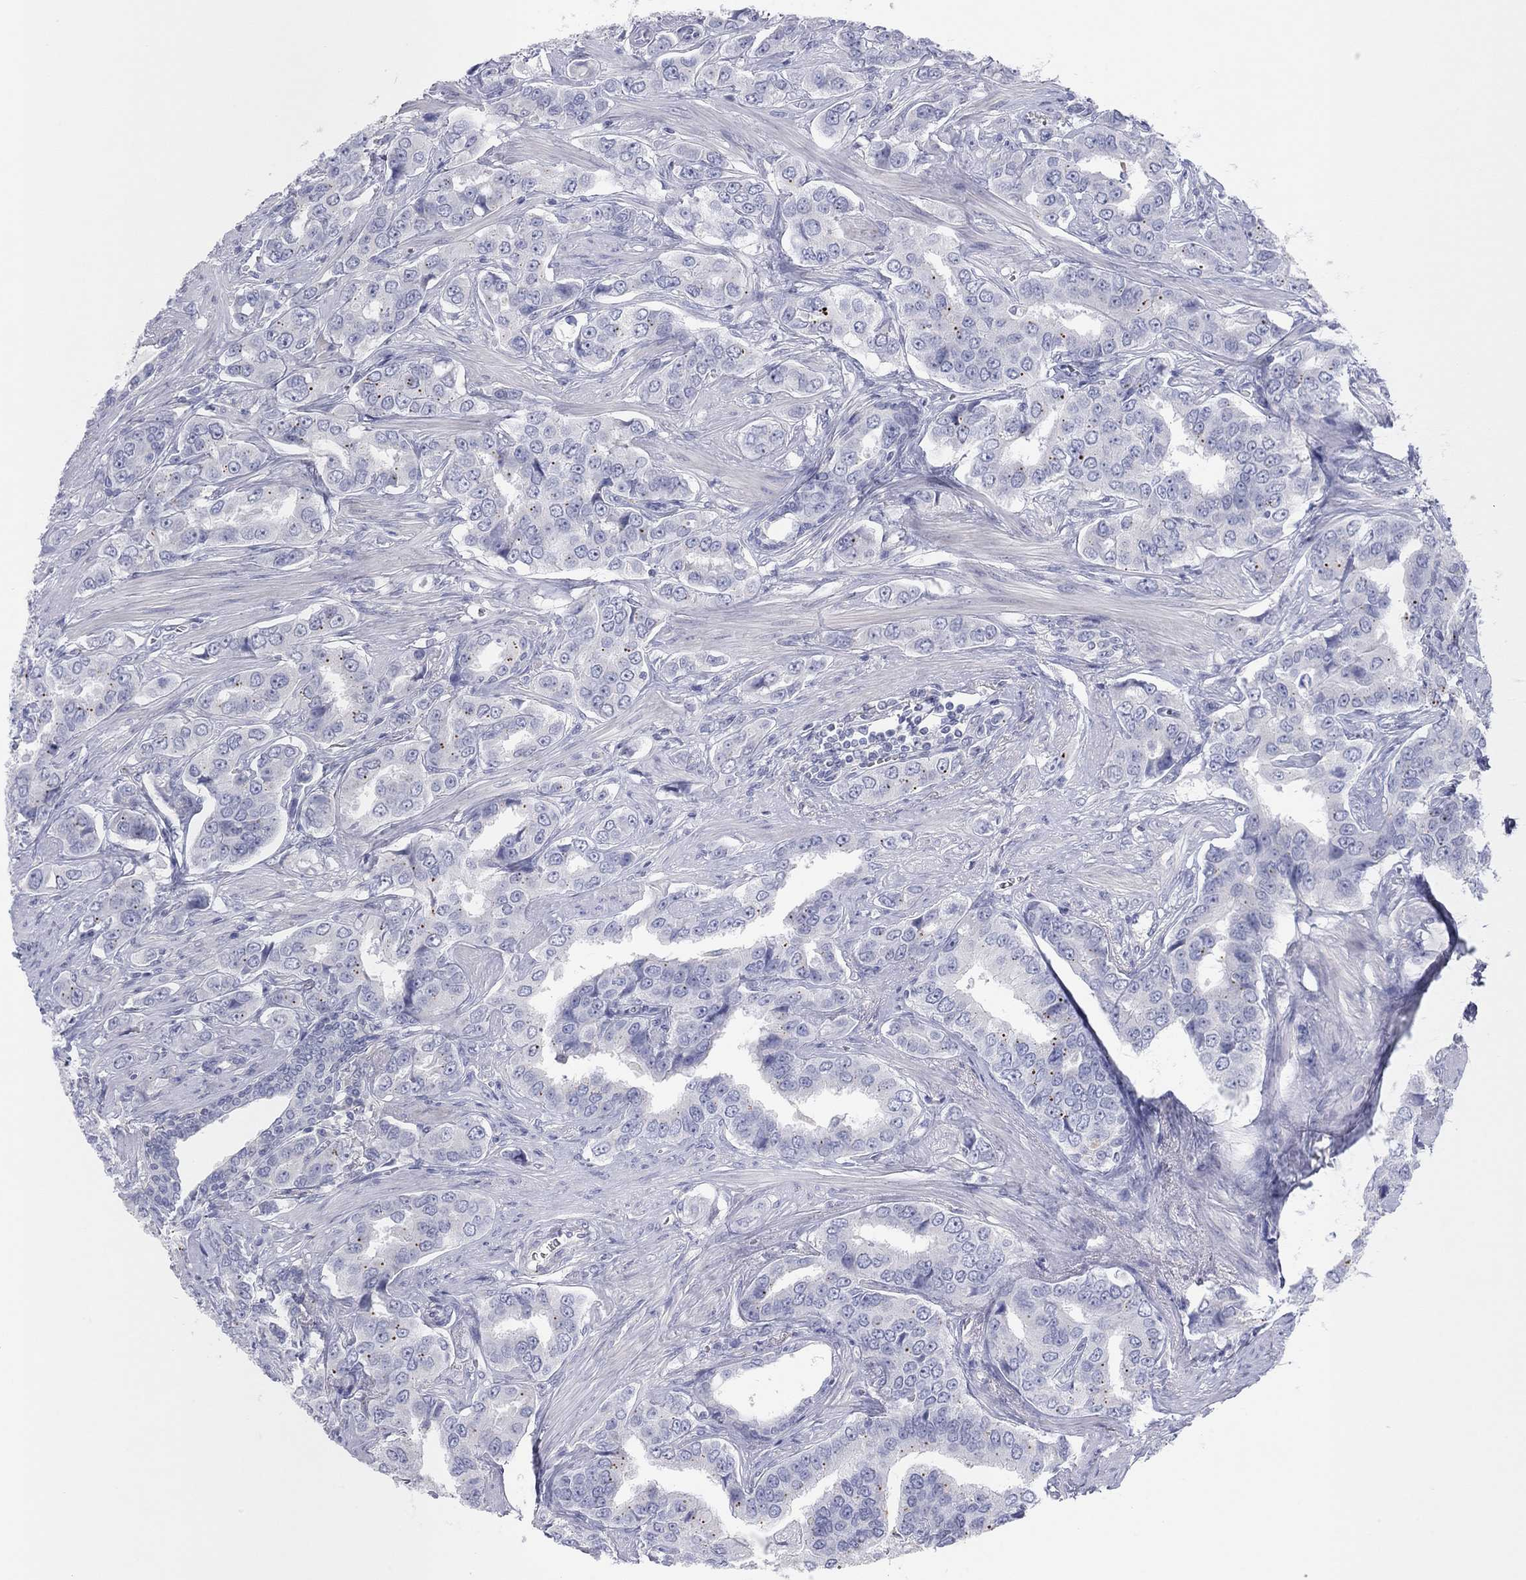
{"staining": {"intensity": "strong", "quantity": "<25%", "location": "cytoplasmic/membranous"}, "tissue": "prostate cancer", "cell_type": "Tumor cells", "image_type": "cancer", "snomed": [{"axis": "morphology", "description": "Adenocarcinoma, NOS"}, {"axis": "topography", "description": "Prostate and seminal vesicle, NOS"}, {"axis": "topography", "description": "Prostate"}], "caption": "Prostate cancer was stained to show a protein in brown. There is medium levels of strong cytoplasmic/membranous expression in approximately <25% of tumor cells.", "gene": "CPNE6", "patient": {"sex": "male", "age": 69}}